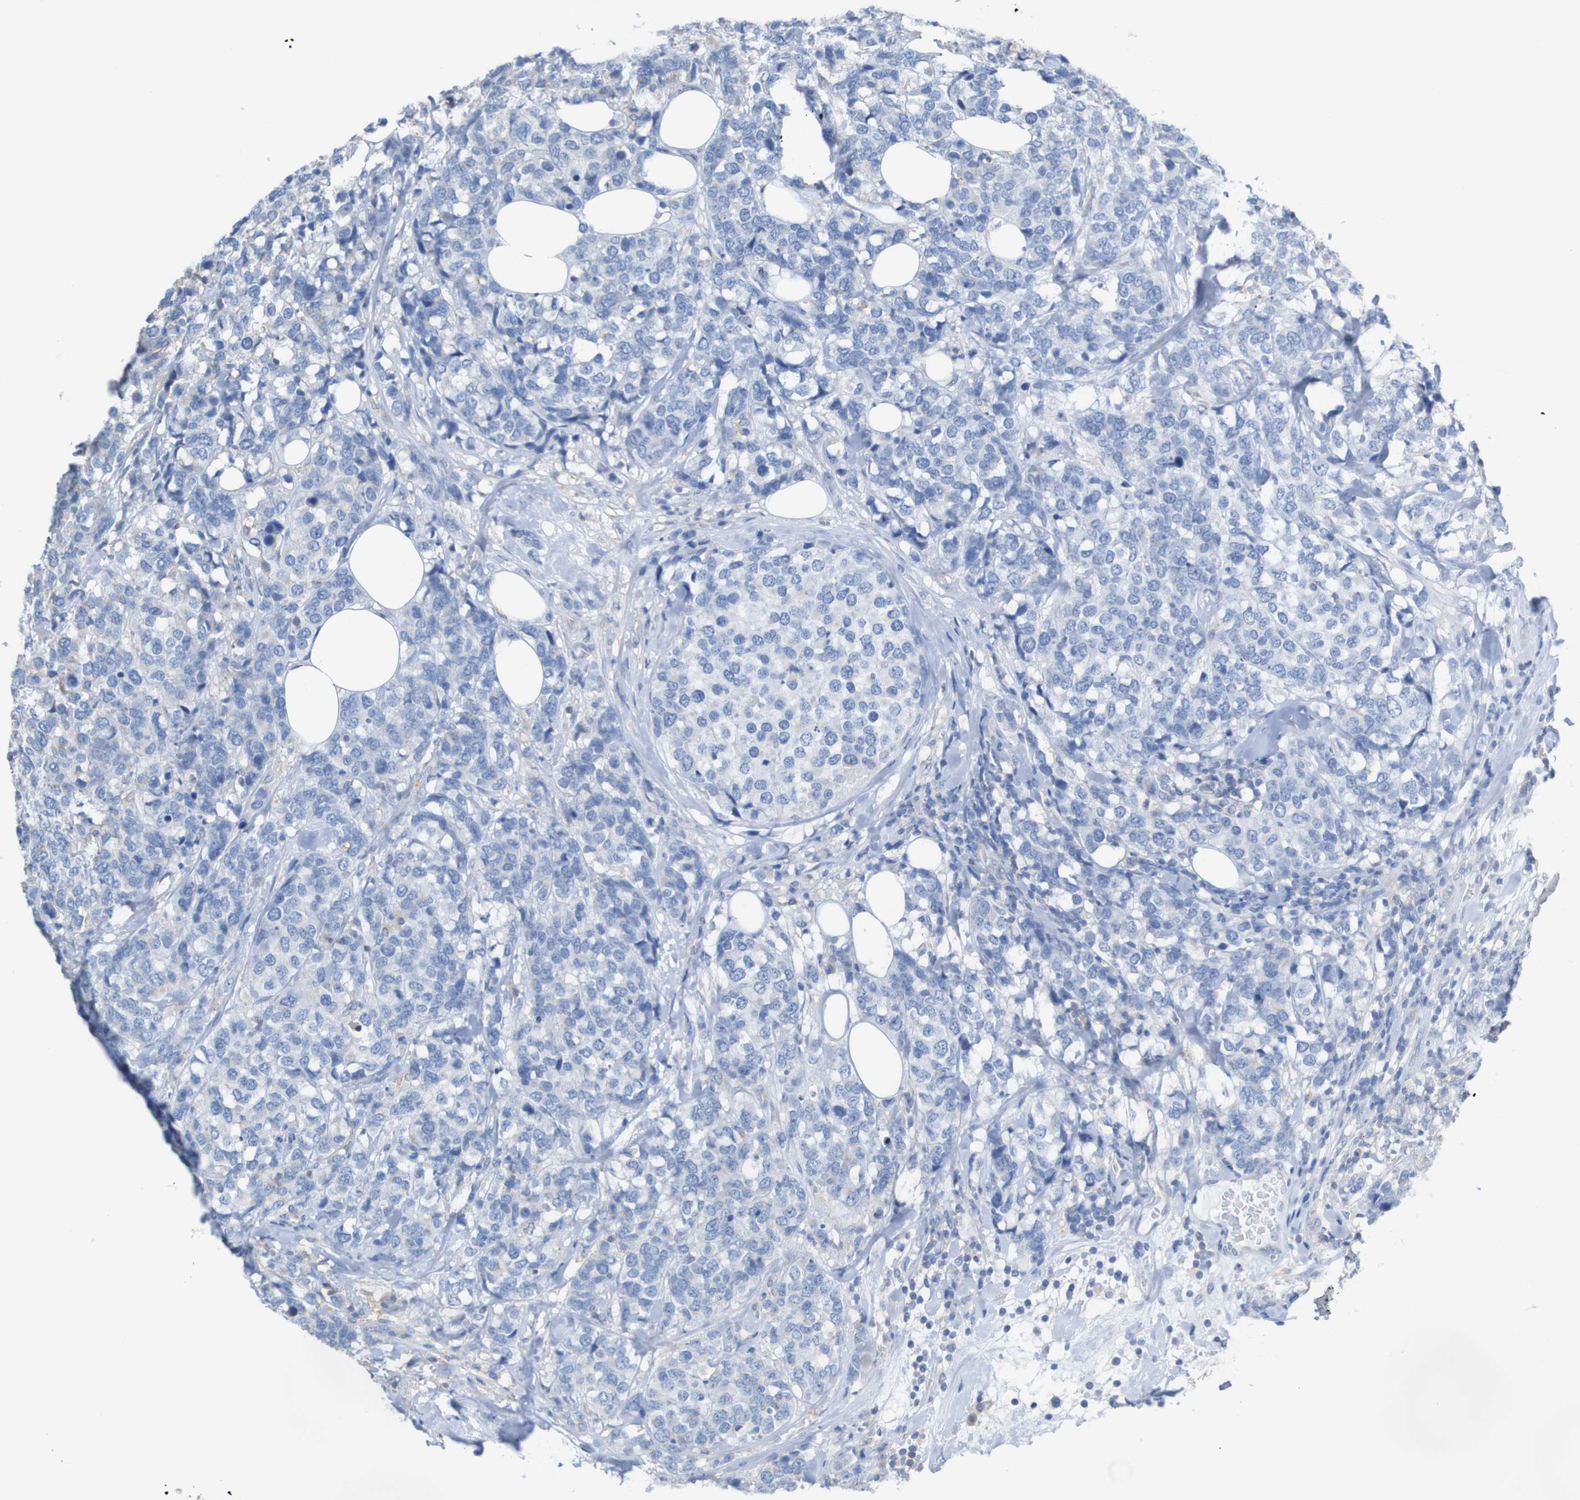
{"staining": {"intensity": "negative", "quantity": "none", "location": "none"}, "tissue": "breast cancer", "cell_type": "Tumor cells", "image_type": "cancer", "snomed": [{"axis": "morphology", "description": "Lobular carcinoma"}, {"axis": "topography", "description": "Breast"}], "caption": "This micrograph is of breast cancer stained with immunohistochemistry to label a protein in brown with the nuclei are counter-stained blue. There is no staining in tumor cells.", "gene": "MINAR1", "patient": {"sex": "female", "age": 59}}